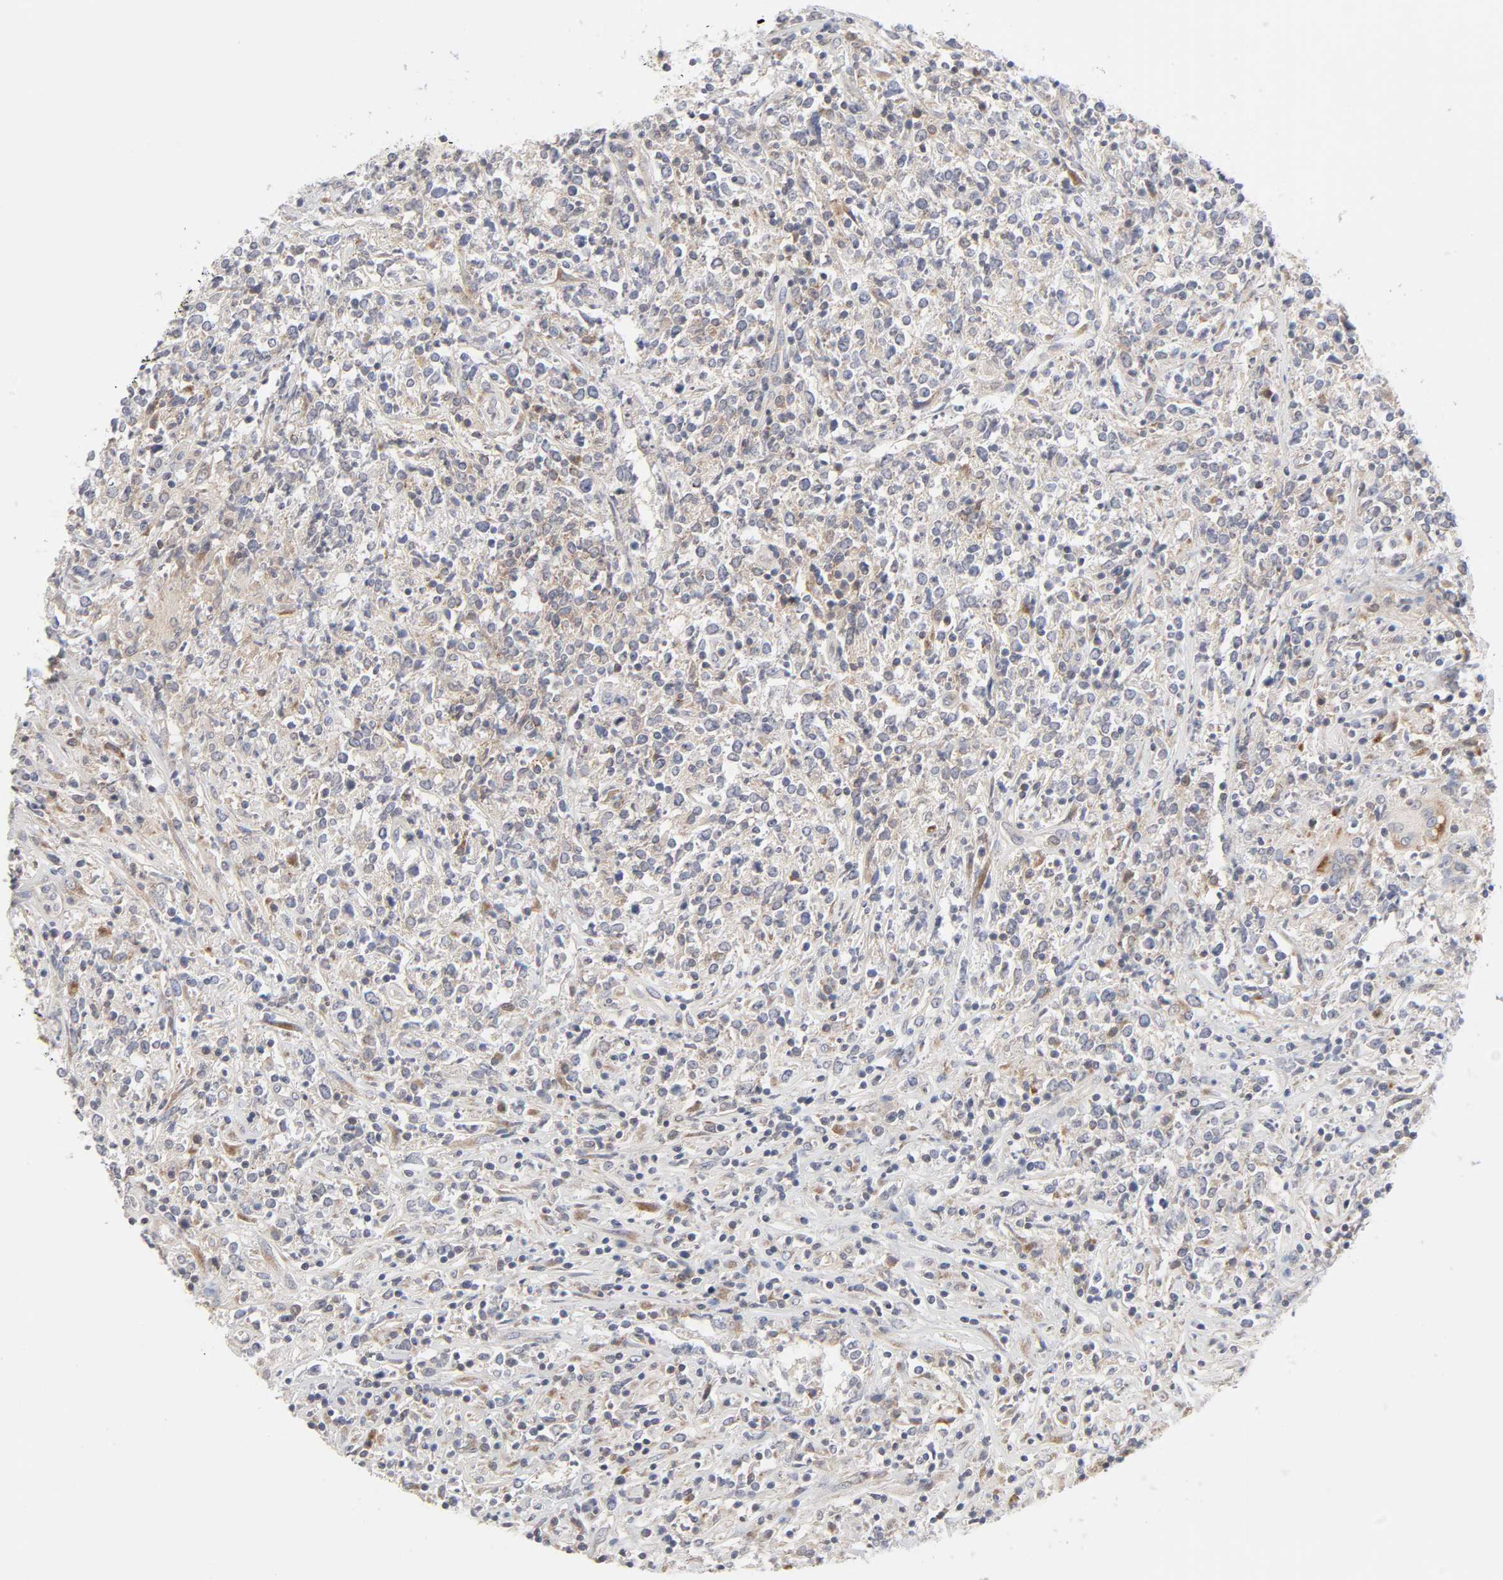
{"staining": {"intensity": "weak", "quantity": ">75%", "location": "cytoplasmic/membranous"}, "tissue": "lymphoma", "cell_type": "Tumor cells", "image_type": "cancer", "snomed": [{"axis": "morphology", "description": "Malignant lymphoma, non-Hodgkin's type, High grade"}, {"axis": "topography", "description": "Lymph node"}], "caption": "High-power microscopy captured an immunohistochemistry histopathology image of malignant lymphoma, non-Hodgkin's type (high-grade), revealing weak cytoplasmic/membranous expression in about >75% of tumor cells.", "gene": "IL4R", "patient": {"sex": "female", "age": 84}}